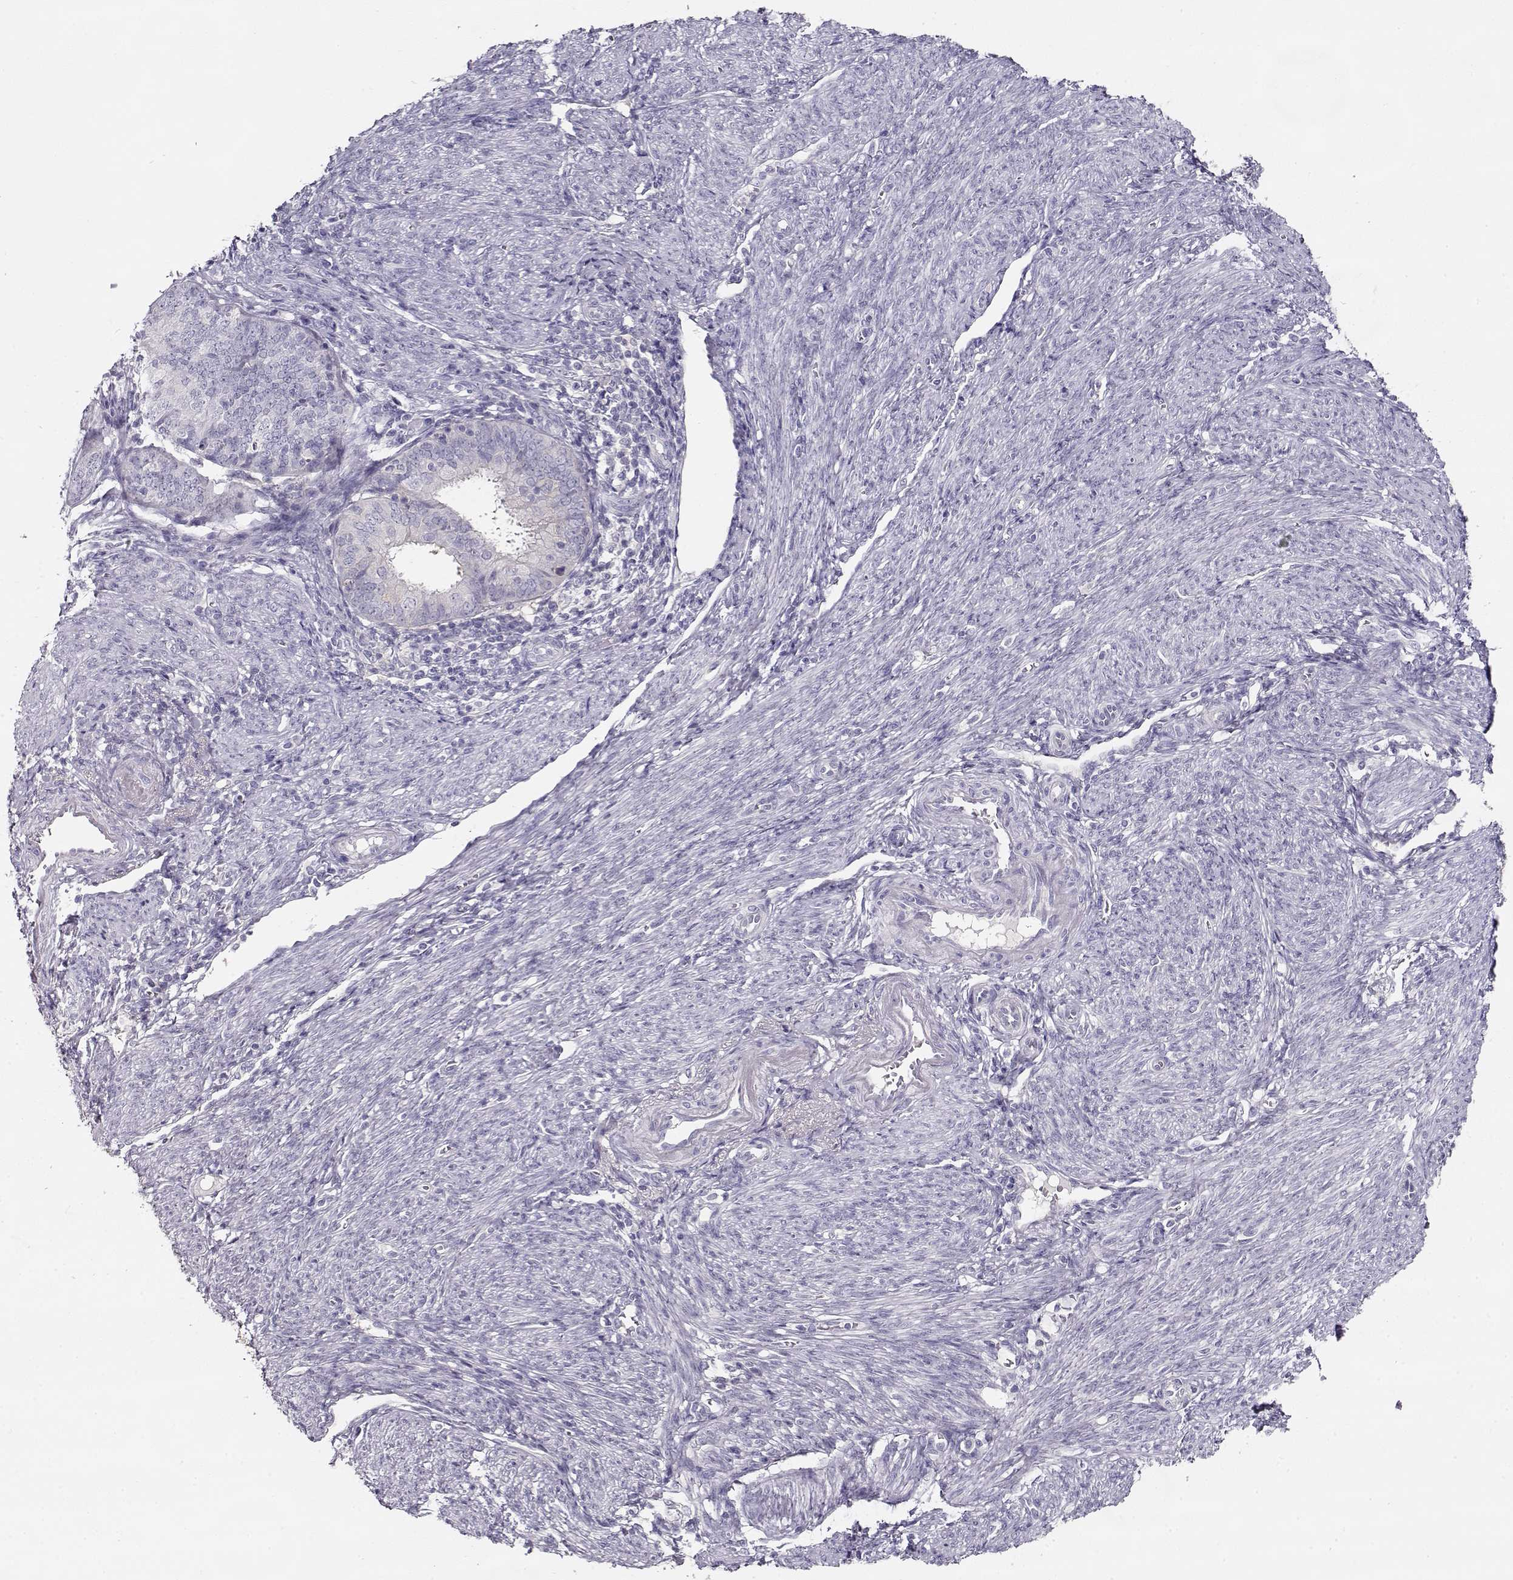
{"staining": {"intensity": "negative", "quantity": "none", "location": "none"}, "tissue": "endometrial cancer", "cell_type": "Tumor cells", "image_type": "cancer", "snomed": [{"axis": "morphology", "description": "Adenocarcinoma, NOS"}, {"axis": "topography", "description": "Endometrium"}], "caption": "Immunohistochemistry (IHC) of human endometrial cancer (adenocarcinoma) reveals no positivity in tumor cells.", "gene": "NDRG4", "patient": {"sex": "female", "age": 57}}